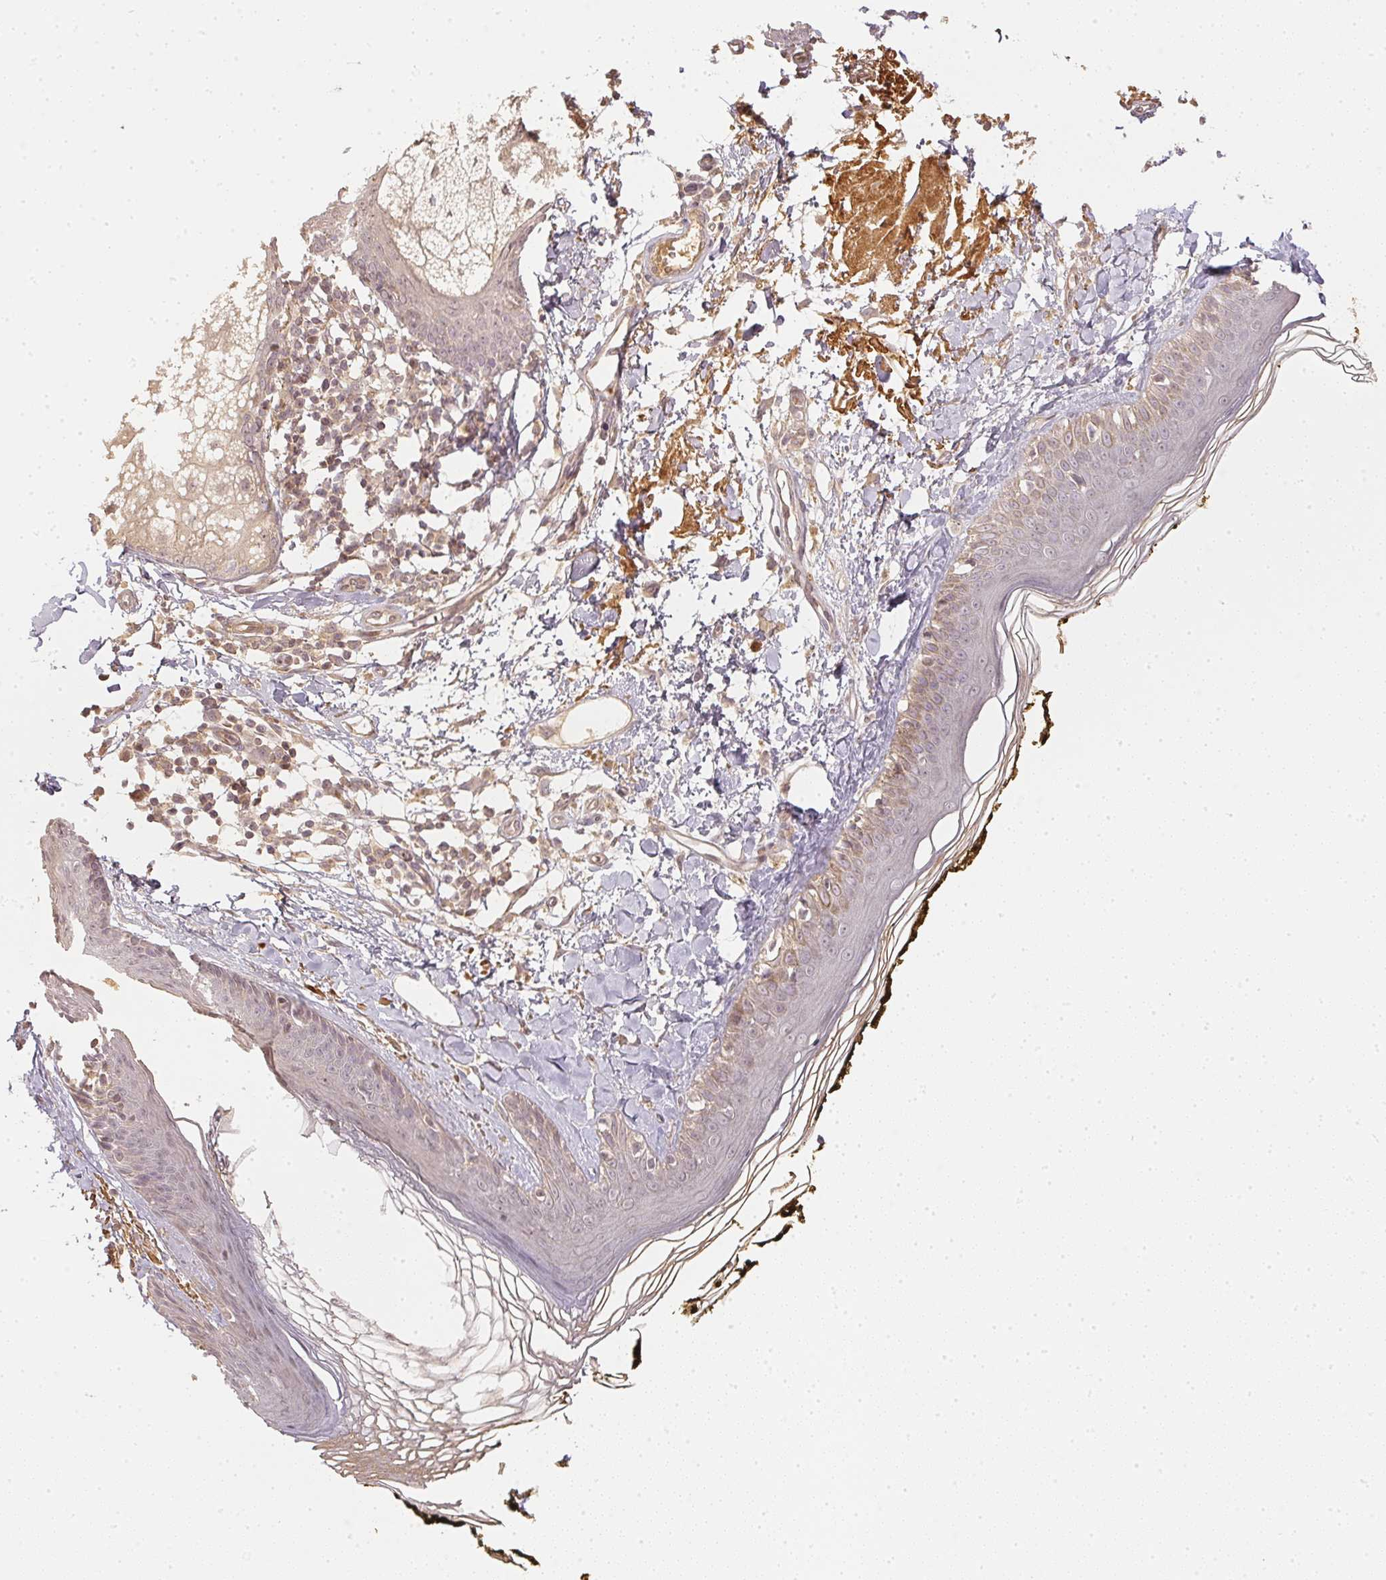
{"staining": {"intensity": "negative", "quantity": "none", "location": "none"}, "tissue": "skin", "cell_type": "Fibroblasts", "image_type": "normal", "snomed": [{"axis": "morphology", "description": "Normal tissue, NOS"}, {"axis": "topography", "description": "Skin"}], "caption": "High power microscopy histopathology image of an immunohistochemistry photomicrograph of normal skin, revealing no significant expression in fibroblasts. (Immunohistochemistry, brightfield microscopy, high magnification).", "gene": "SERPINE1", "patient": {"sex": "male", "age": 76}}